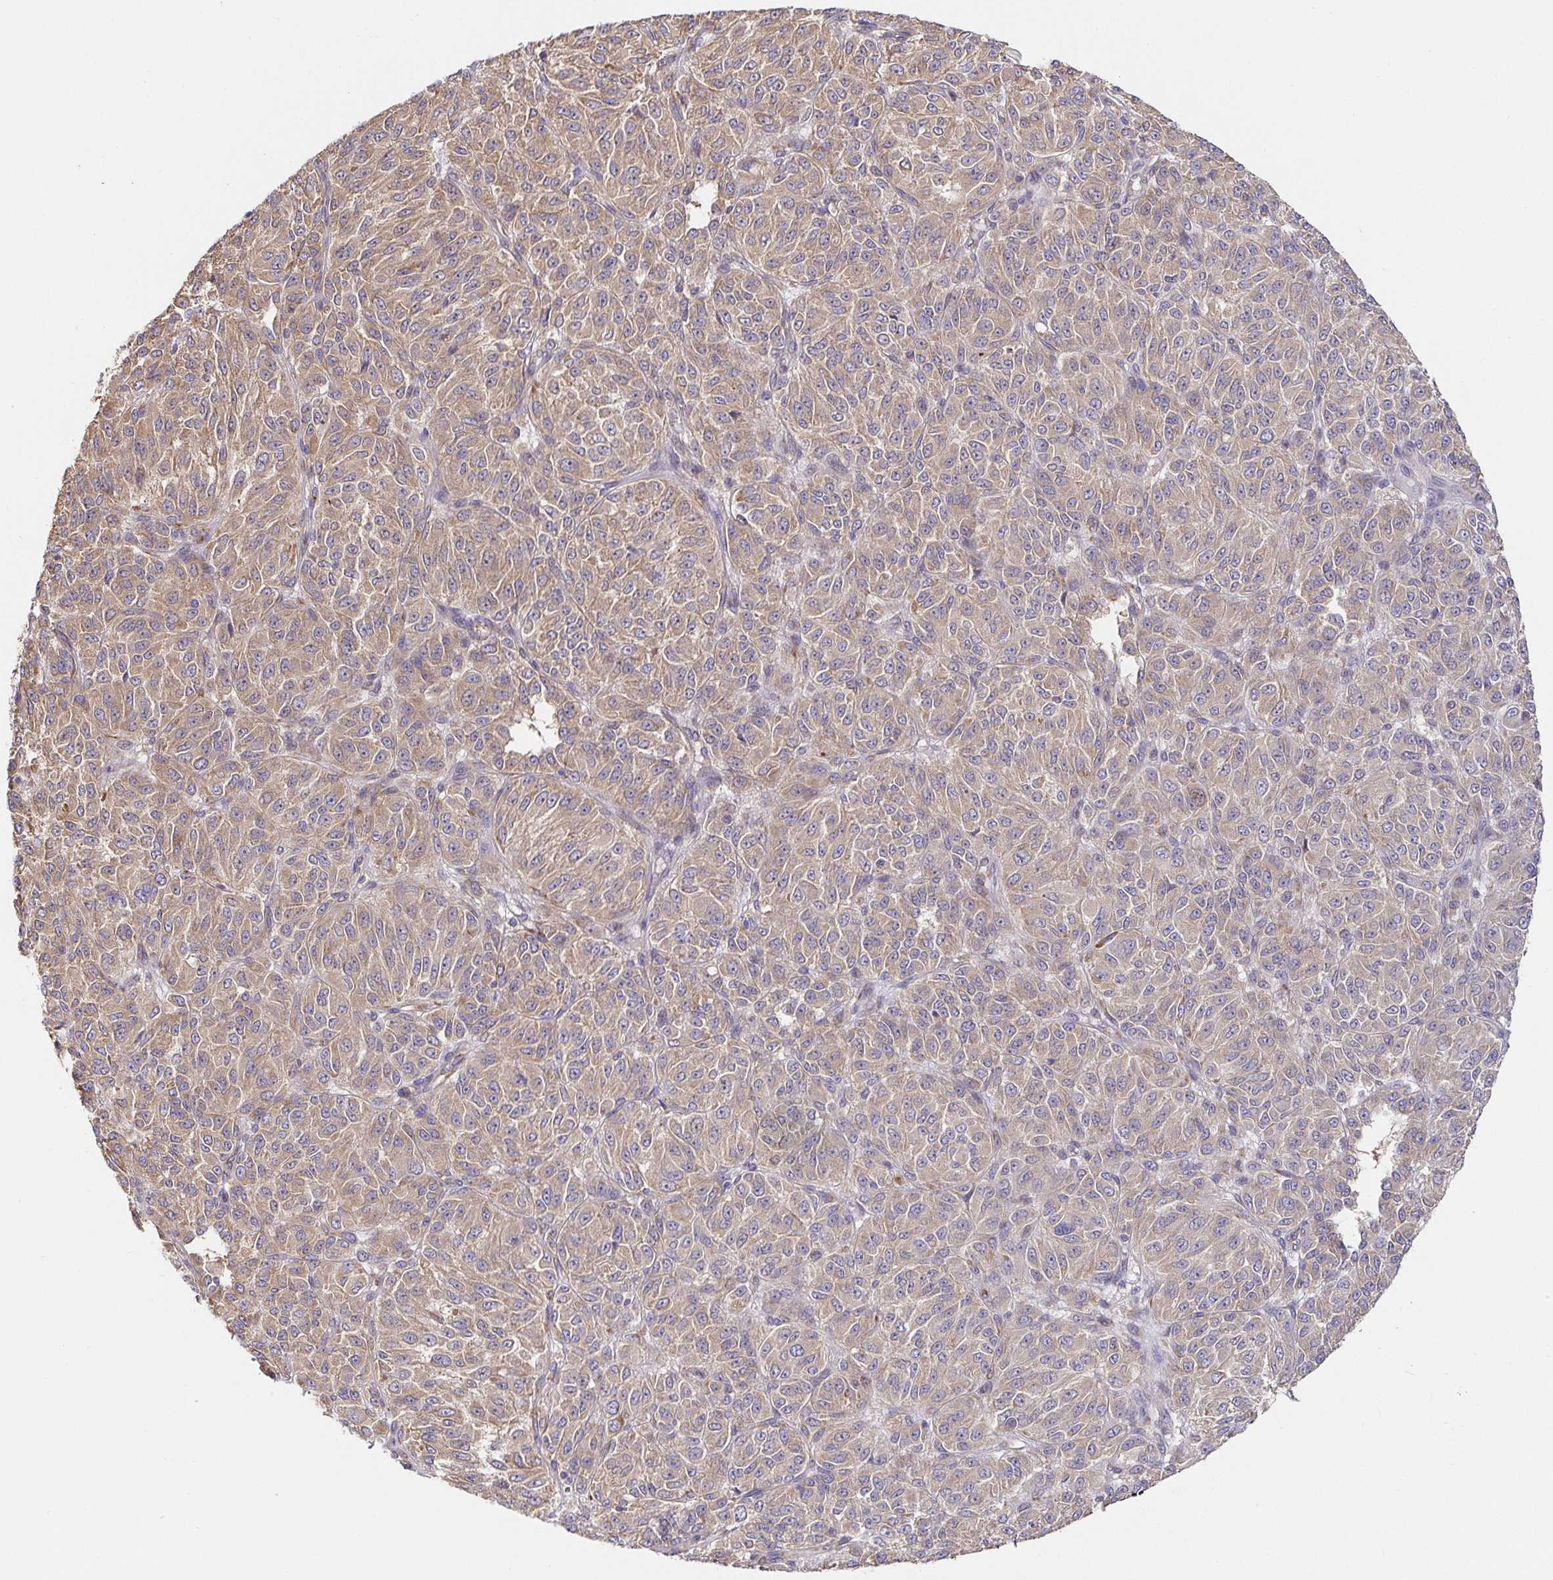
{"staining": {"intensity": "weak", "quantity": ">75%", "location": "cytoplasmic/membranous"}, "tissue": "melanoma", "cell_type": "Tumor cells", "image_type": "cancer", "snomed": [{"axis": "morphology", "description": "Malignant melanoma, Metastatic site"}, {"axis": "topography", "description": "Brain"}], "caption": "Immunohistochemistry of human melanoma reveals low levels of weak cytoplasmic/membranous expression in approximately >75% of tumor cells. (IHC, brightfield microscopy, high magnification).", "gene": "PDPK1", "patient": {"sex": "female", "age": 56}}